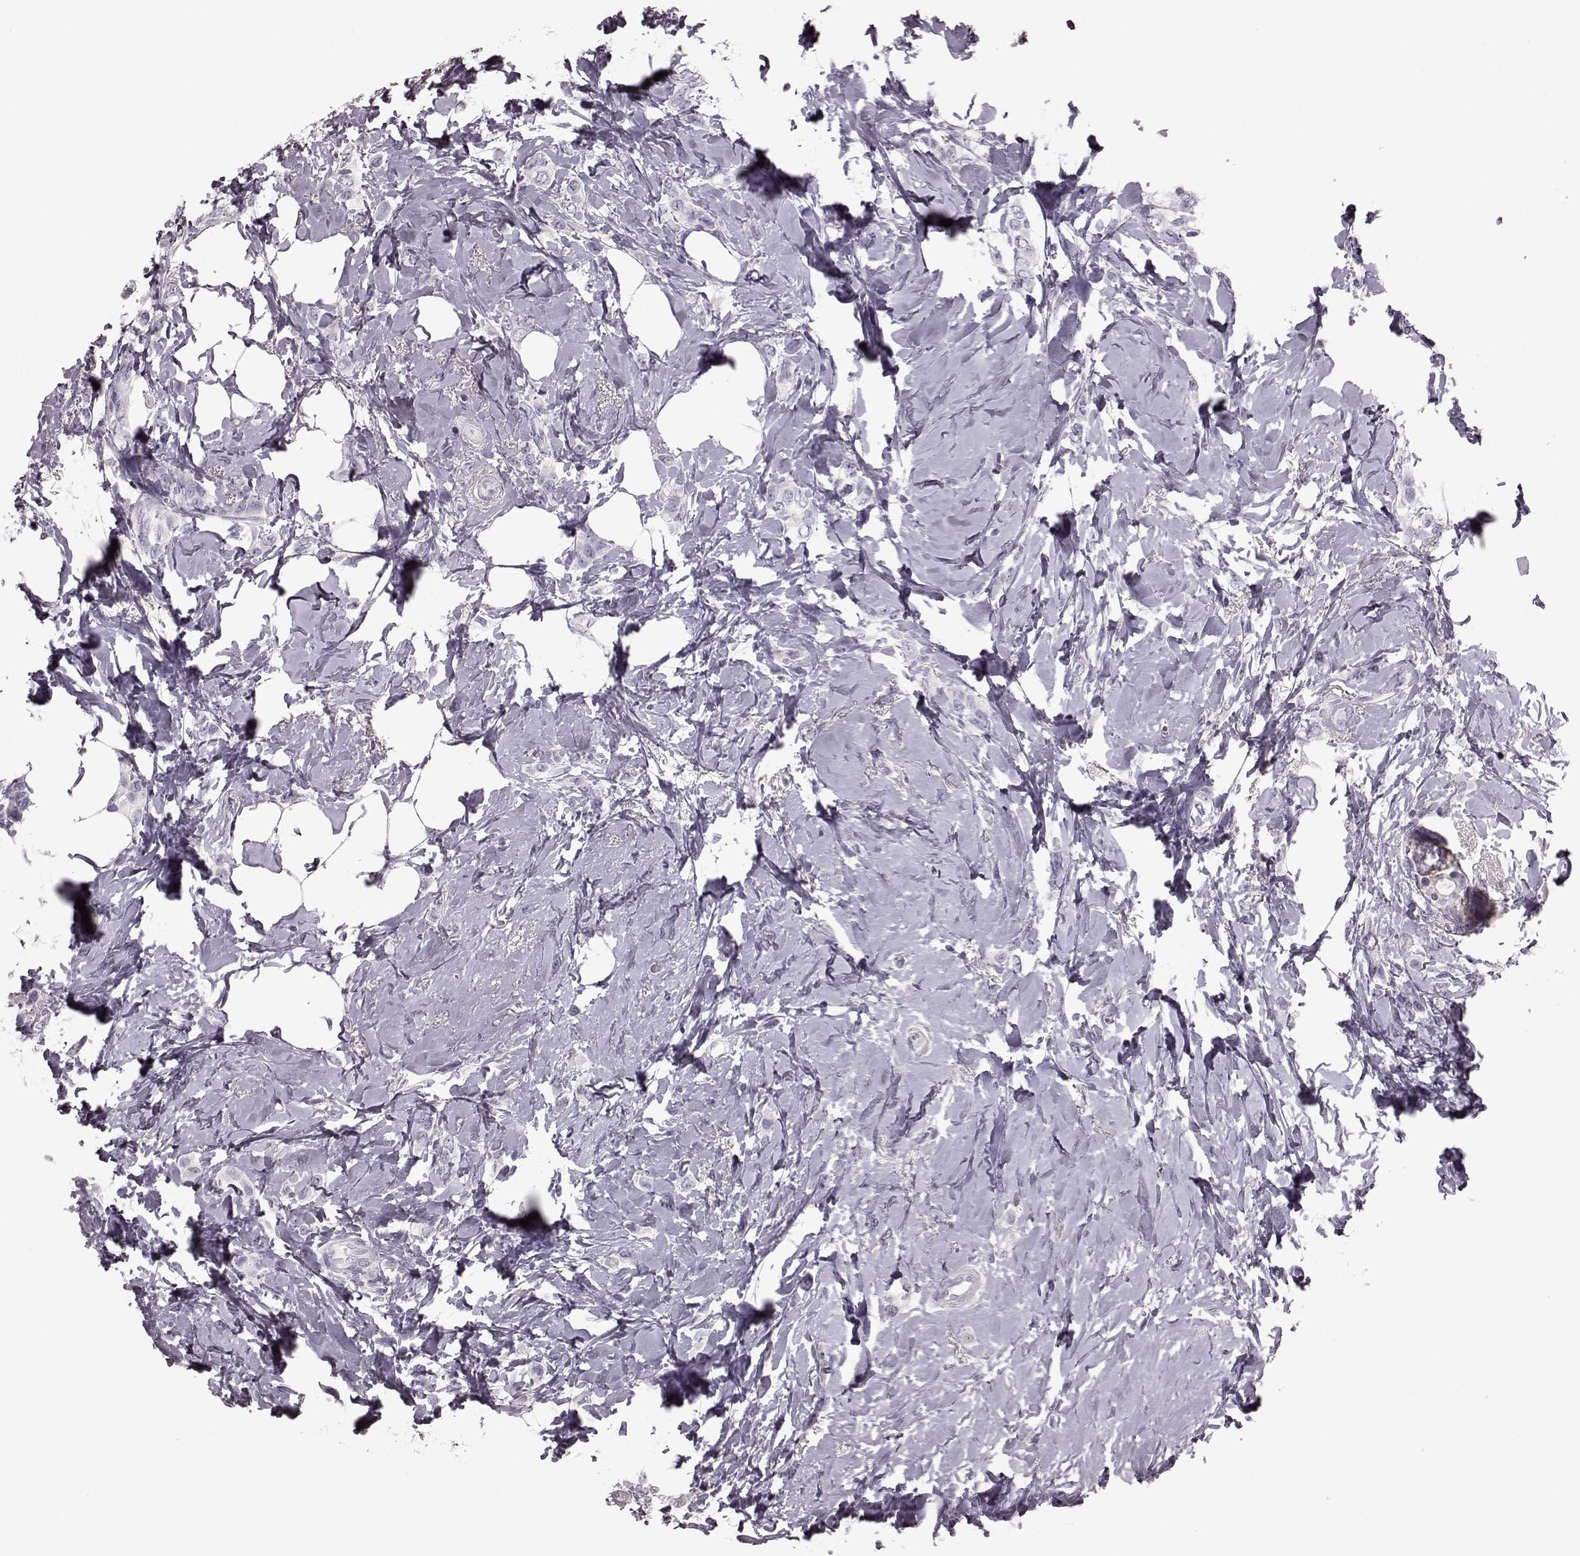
{"staining": {"intensity": "negative", "quantity": "none", "location": "none"}, "tissue": "breast cancer", "cell_type": "Tumor cells", "image_type": "cancer", "snomed": [{"axis": "morphology", "description": "Lobular carcinoma"}, {"axis": "topography", "description": "Breast"}], "caption": "Immunohistochemistry (IHC) histopathology image of neoplastic tissue: human breast cancer (lobular carcinoma) stained with DAB demonstrates no significant protein positivity in tumor cells.", "gene": "CRYBA2", "patient": {"sex": "female", "age": 66}}